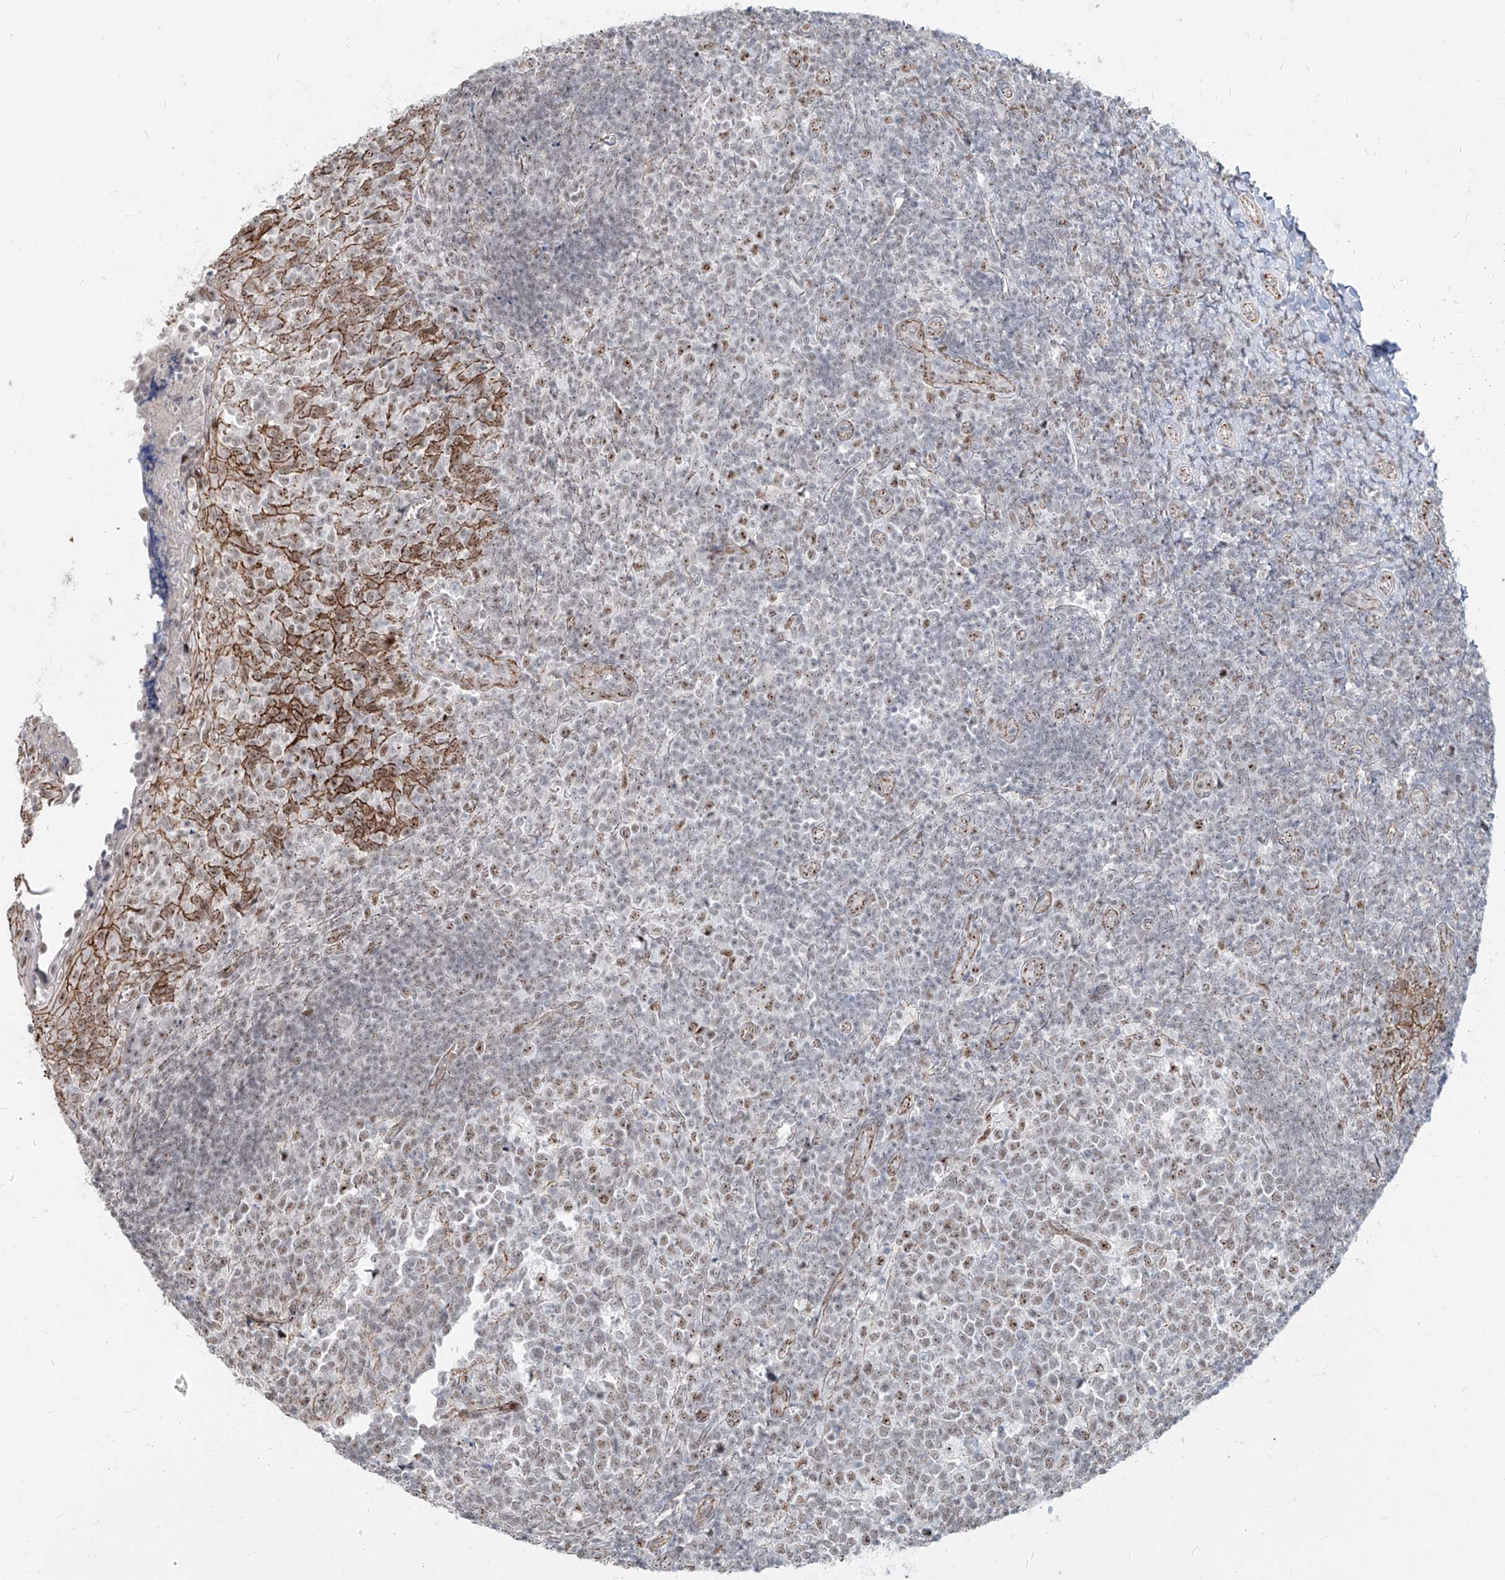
{"staining": {"intensity": "moderate", "quantity": "25%-75%", "location": "nuclear"}, "tissue": "tonsil", "cell_type": "Germinal center cells", "image_type": "normal", "snomed": [{"axis": "morphology", "description": "Normal tissue, NOS"}, {"axis": "topography", "description": "Tonsil"}], "caption": "Tonsil was stained to show a protein in brown. There is medium levels of moderate nuclear expression in approximately 25%-75% of germinal center cells. The staining was performed using DAB, with brown indicating positive protein expression. Nuclei are stained blue with hematoxylin.", "gene": "ZNF710", "patient": {"sex": "female", "age": 19}}